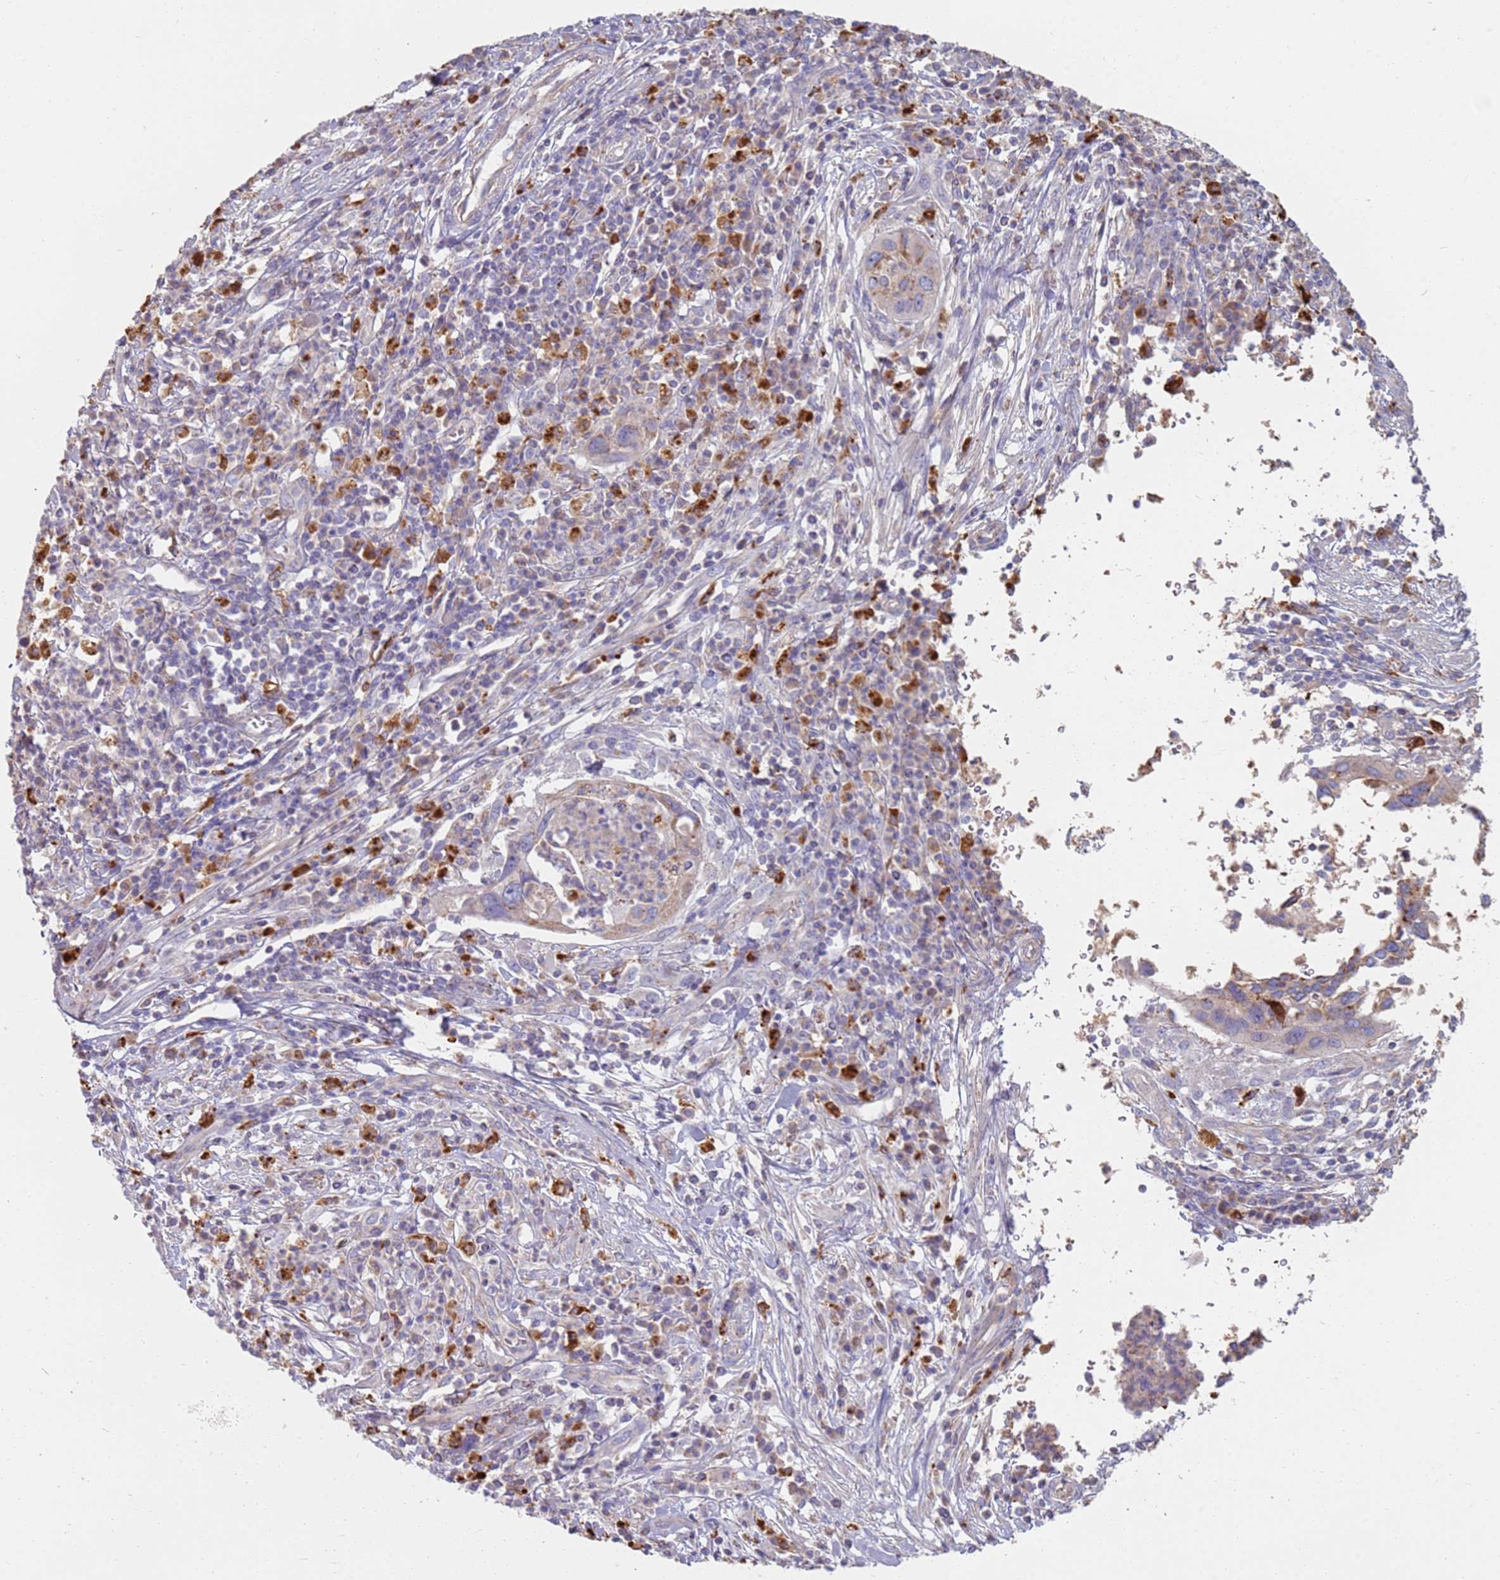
{"staining": {"intensity": "weak", "quantity": "<25%", "location": "cytoplasmic/membranous"}, "tissue": "cervical cancer", "cell_type": "Tumor cells", "image_type": "cancer", "snomed": [{"axis": "morphology", "description": "Squamous cell carcinoma, NOS"}, {"axis": "topography", "description": "Cervix"}], "caption": "High magnification brightfield microscopy of cervical cancer stained with DAB (brown) and counterstained with hematoxylin (blue): tumor cells show no significant staining. (Stains: DAB (3,3'-diaminobenzidine) immunohistochemistry with hematoxylin counter stain, Microscopy: brightfield microscopy at high magnification).", "gene": "TMEM229B", "patient": {"sex": "female", "age": 38}}